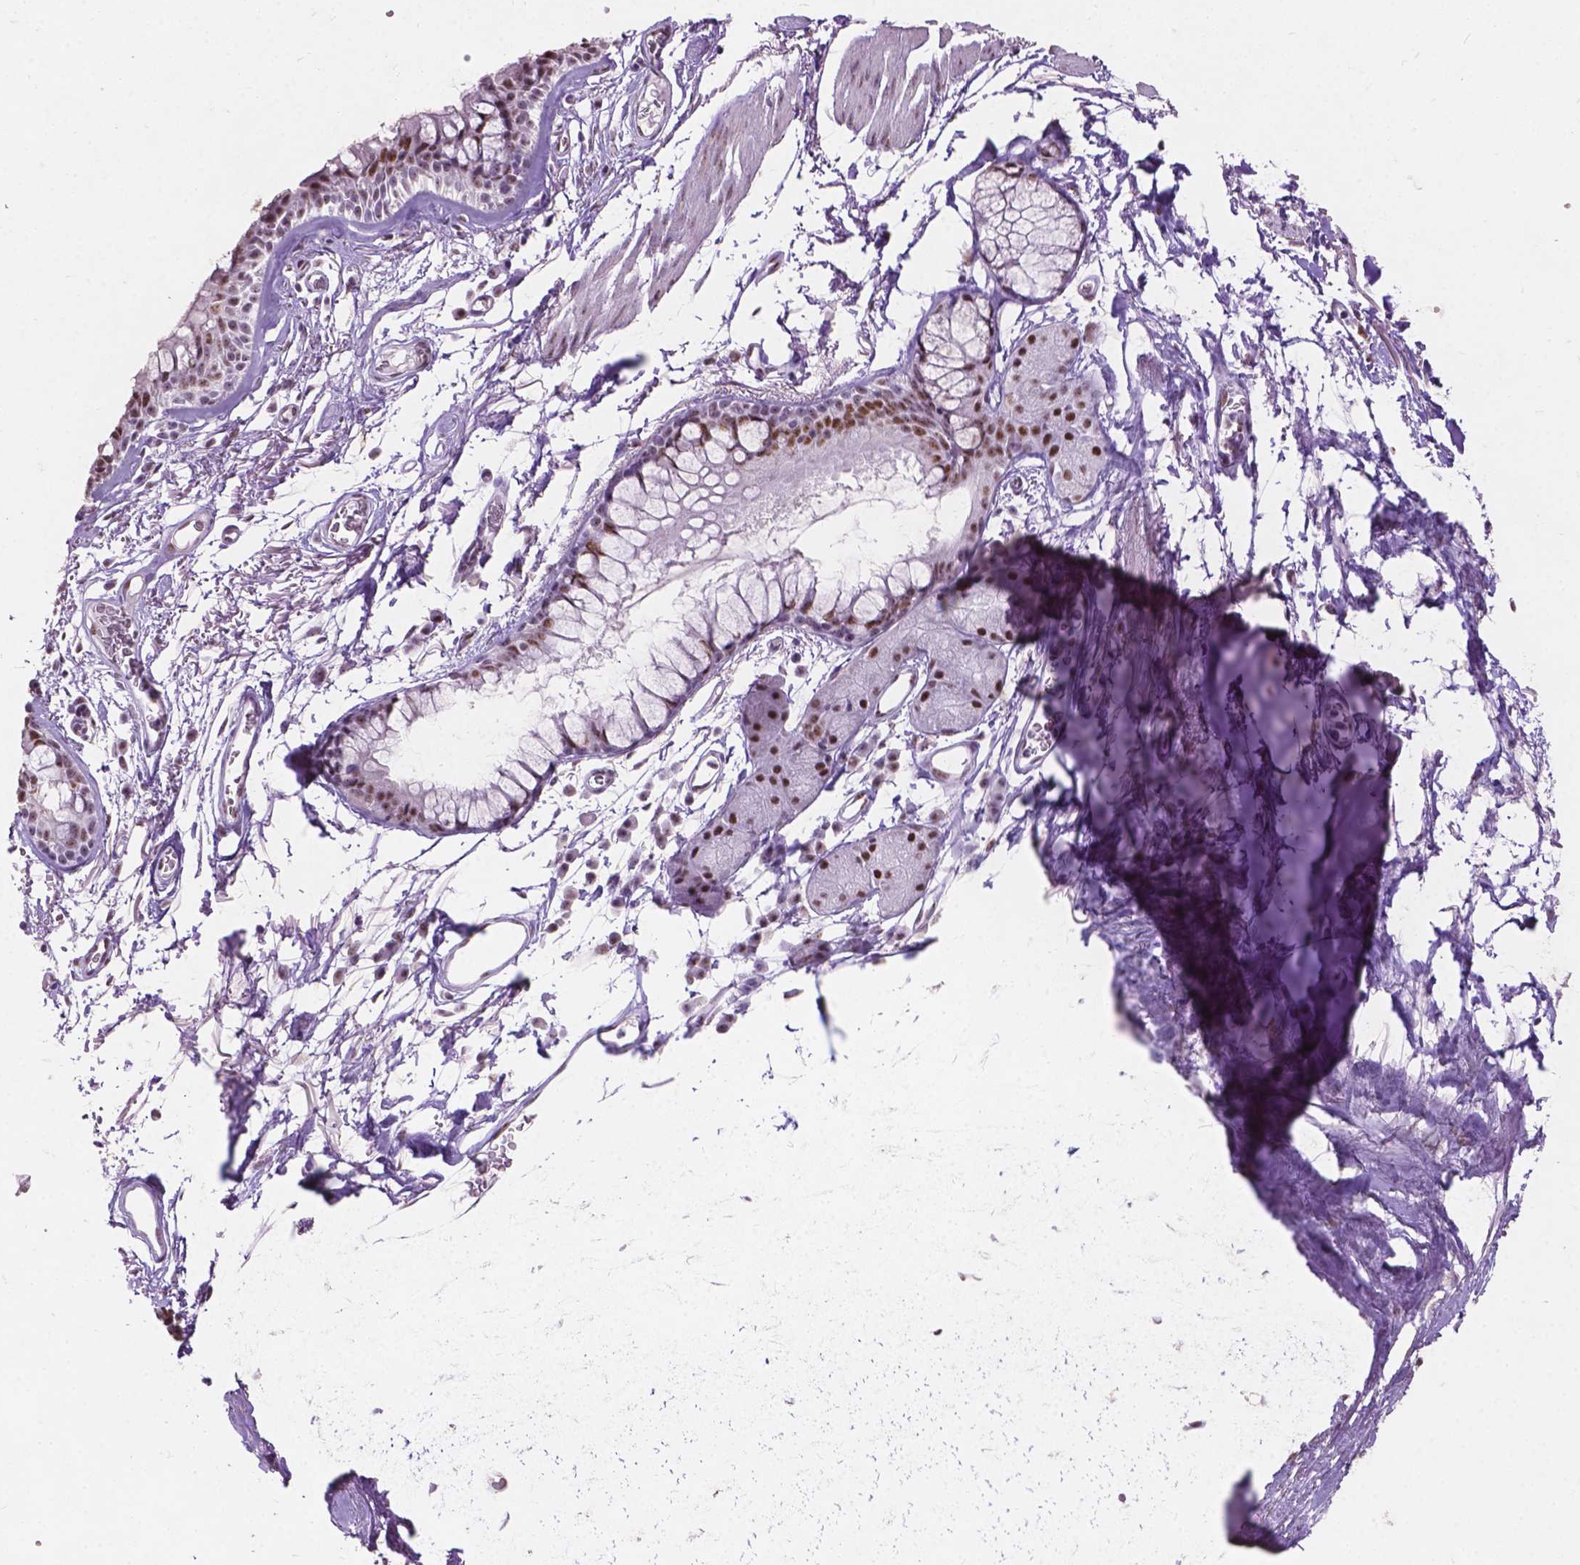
{"staining": {"intensity": "moderate", "quantity": "25%-75%", "location": "nuclear"}, "tissue": "bronchus", "cell_type": "Respiratory epithelial cells", "image_type": "normal", "snomed": [{"axis": "morphology", "description": "Normal tissue, NOS"}, {"axis": "topography", "description": "Cartilage tissue"}, {"axis": "topography", "description": "Bronchus"}], "caption": "Human bronchus stained for a protein (brown) demonstrates moderate nuclear positive expression in about 25%-75% of respiratory epithelial cells.", "gene": "COIL", "patient": {"sex": "female", "age": 79}}